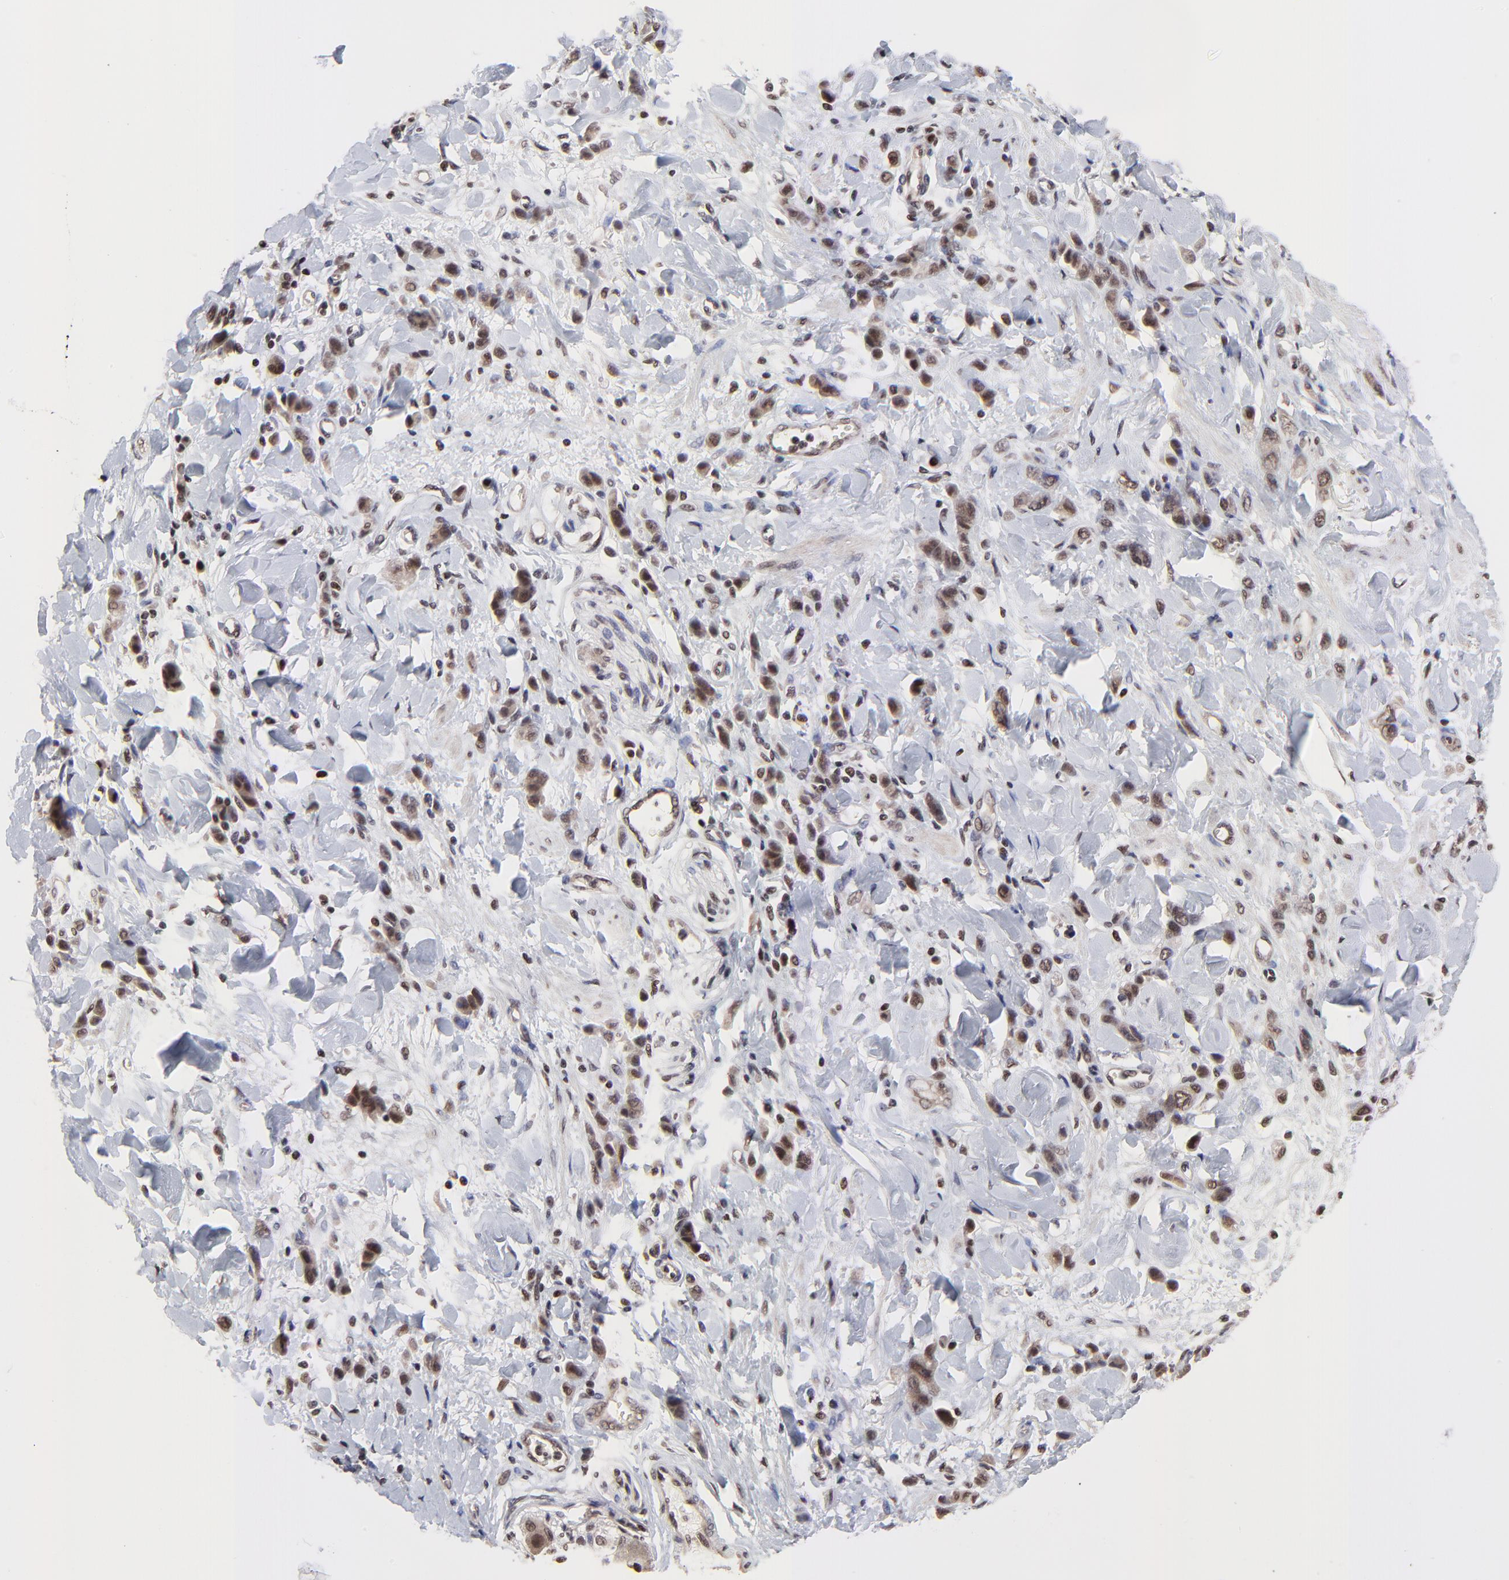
{"staining": {"intensity": "moderate", "quantity": ">75%", "location": "nuclear"}, "tissue": "stomach cancer", "cell_type": "Tumor cells", "image_type": "cancer", "snomed": [{"axis": "morphology", "description": "Normal tissue, NOS"}, {"axis": "morphology", "description": "Adenocarcinoma, NOS"}, {"axis": "topography", "description": "Stomach"}], "caption": "High-magnification brightfield microscopy of stomach cancer (adenocarcinoma) stained with DAB (brown) and counterstained with hematoxylin (blue). tumor cells exhibit moderate nuclear positivity is appreciated in about>75% of cells.", "gene": "DSN1", "patient": {"sex": "male", "age": 82}}